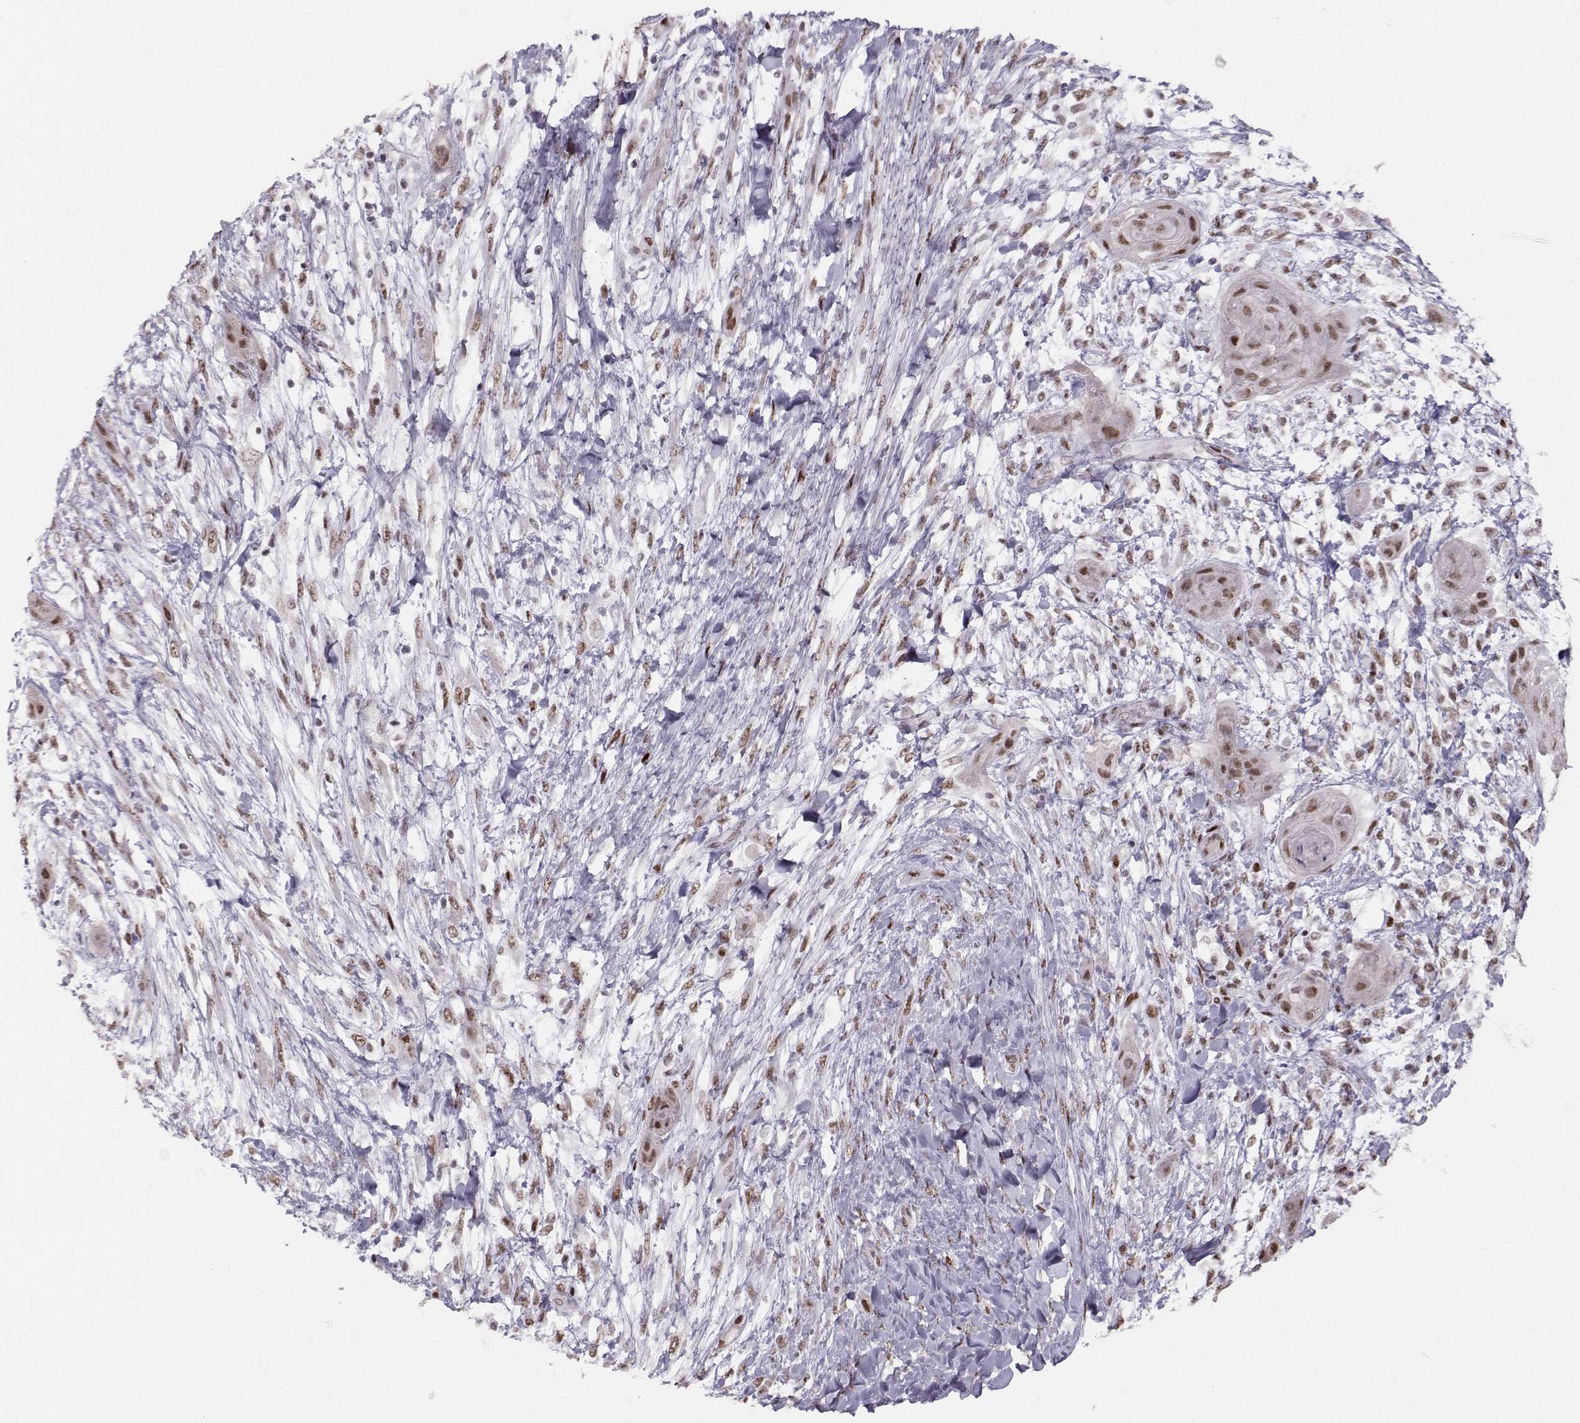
{"staining": {"intensity": "moderate", "quantity": "25%-75%", "location": "nuclear"}, "tissue": "skin cancer", "cell_type": "Tumor cells", "image_type": "cancer", "snomed": [{"axis": "morphology", "description": "Squamous cell carcinoma, NOS"}, {"axis": "topography", "description": "Skin"}], "caption": "An immunohistochemistry image of neoplastic tissue is shown. Protein staining in brown highlights moderate nuclear positivity in skin cancer (squamous cell carcinoma) within tumor cells.", "gene": "SNAPC2", "patient": {"sex": "male", "age": 62}}